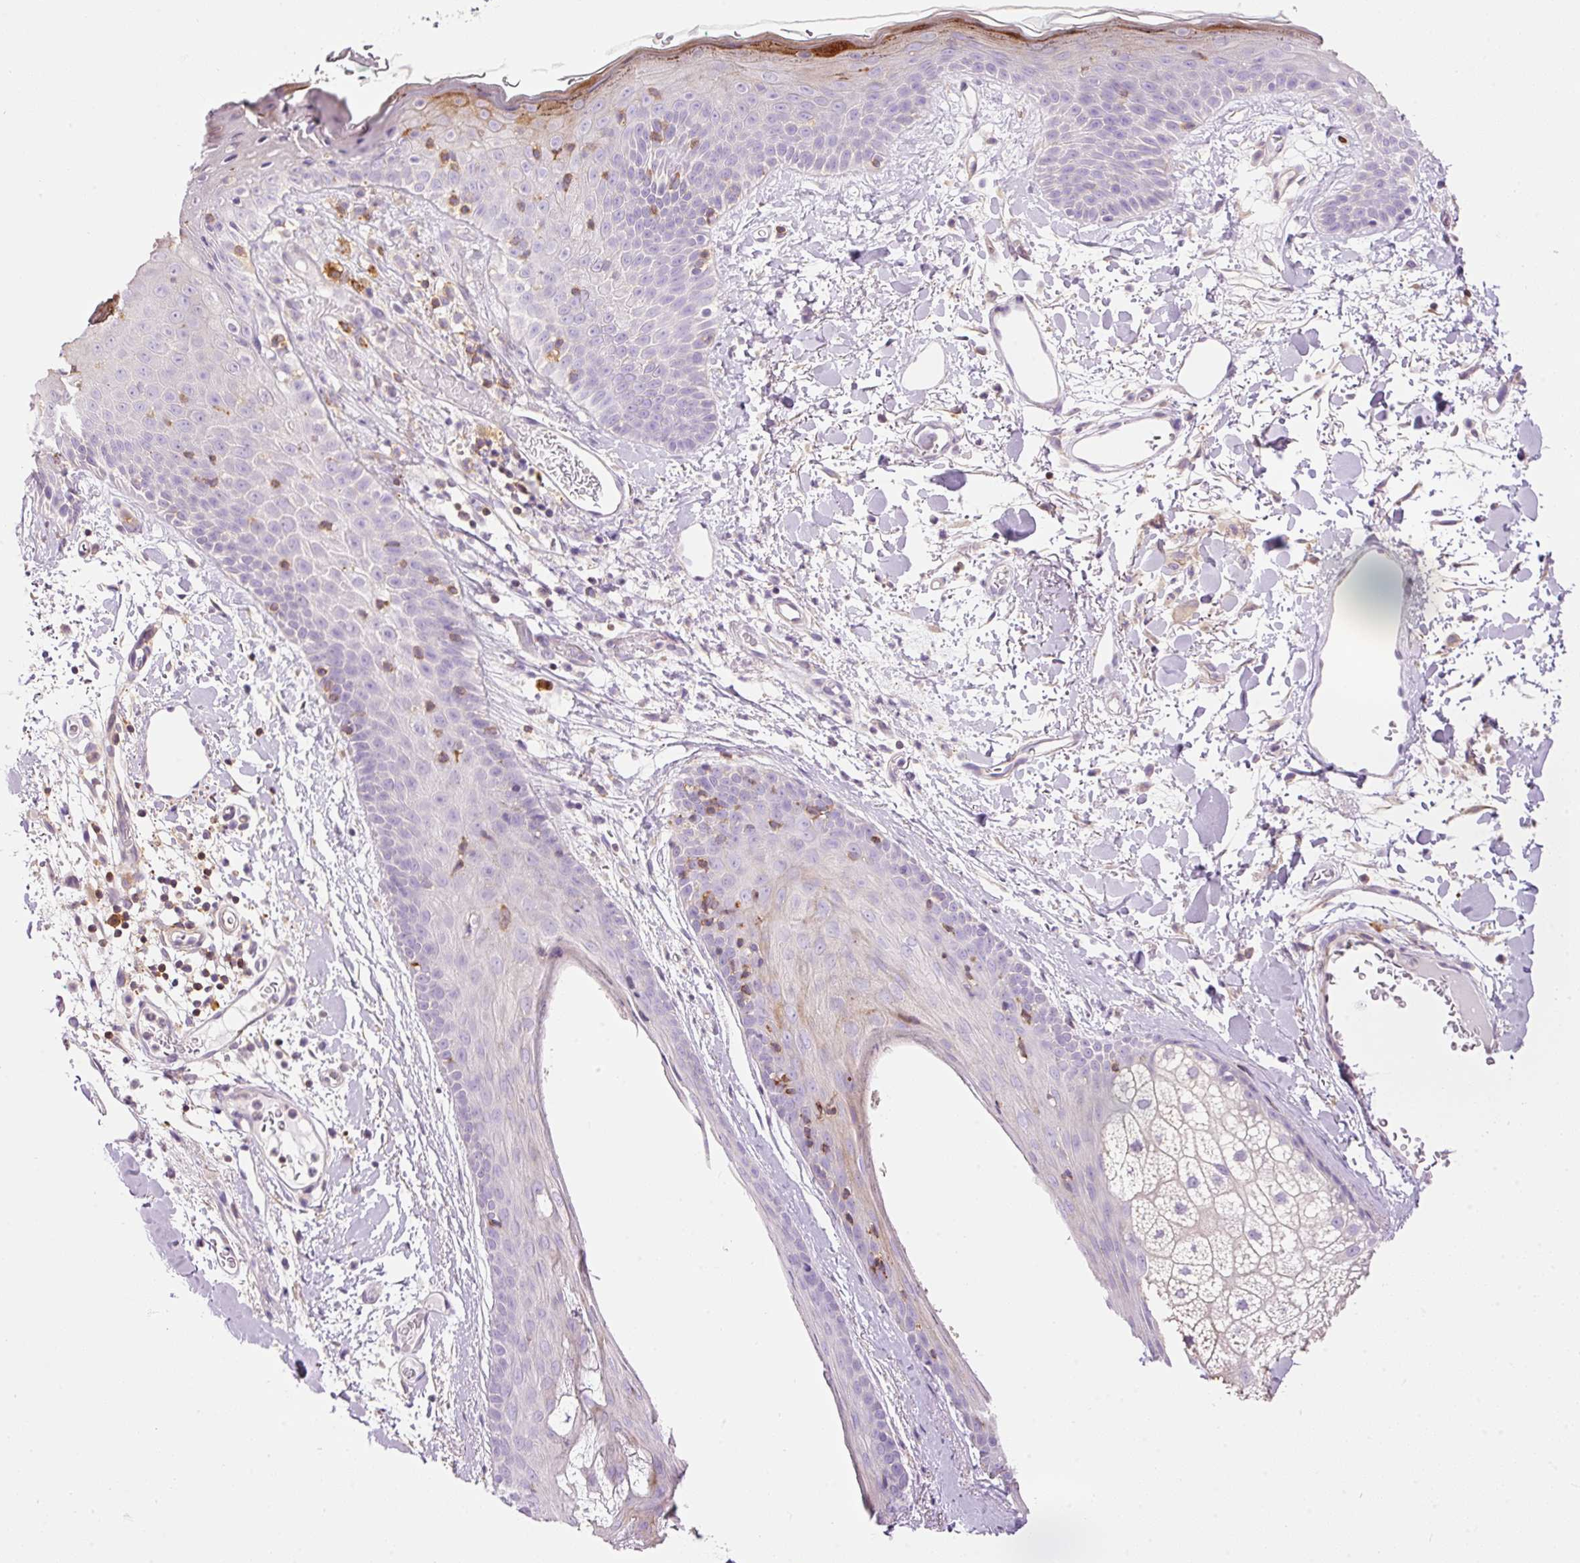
{"staining": {"intensity": "negative", "quantity": "none", "location": "none"}, "tissue": "skin", "cell_type": "Fibroblasts", "image_type": "normal", "snomed": [{"axis": "morphology", "description": "Normal tissue, NOS"}, {"axis": "topography", "description": "Skin"}], "caption": "Immunohistochemical staining of unremarkable human skin reveals no significant expression in fibroblasts.", "gene": "DOK6", "patient": {"sex": "male", "age": 79}}